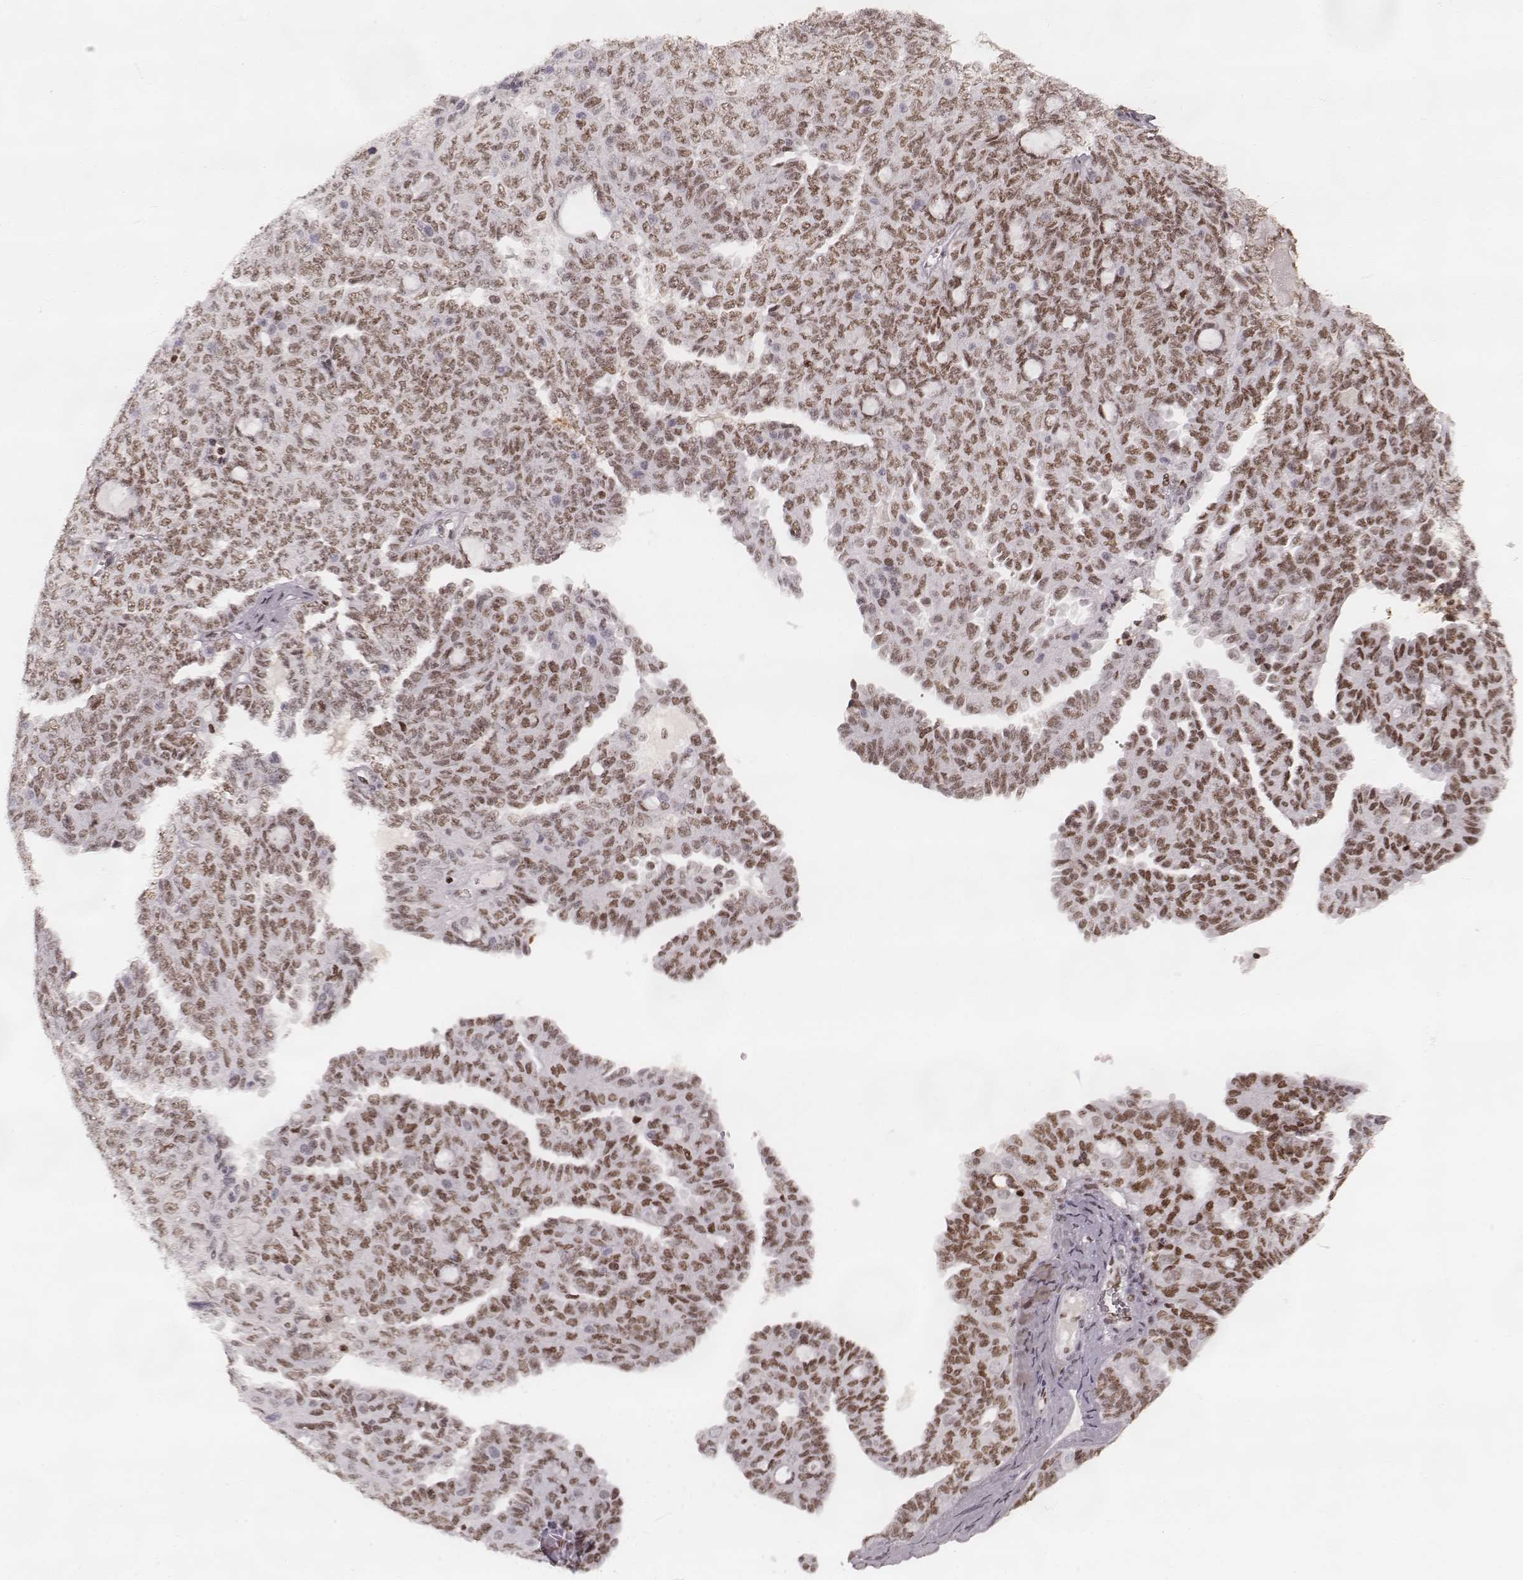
{"staining": {"intensity": "moderate", "quantity": ">75%", "location": "nuclear"}, "tissue": "ovarian cancer", "cell_type": "Tumor cells", "image_type": "cancer", "snomed": [{"axis": "morphology", "description": "Cystadenocarcinoma, serous, NOS"}, {"axis": "topography", "description": "Ovary"}], "caption": "Serous cystadenocarcinoma (ovarian) stained for a protein reveals moderate nuclear positivity in tumor cells. Nuclei are stained in blue.", "gene": "PARP1", "patient": {"sex": "female", "age": 71}}